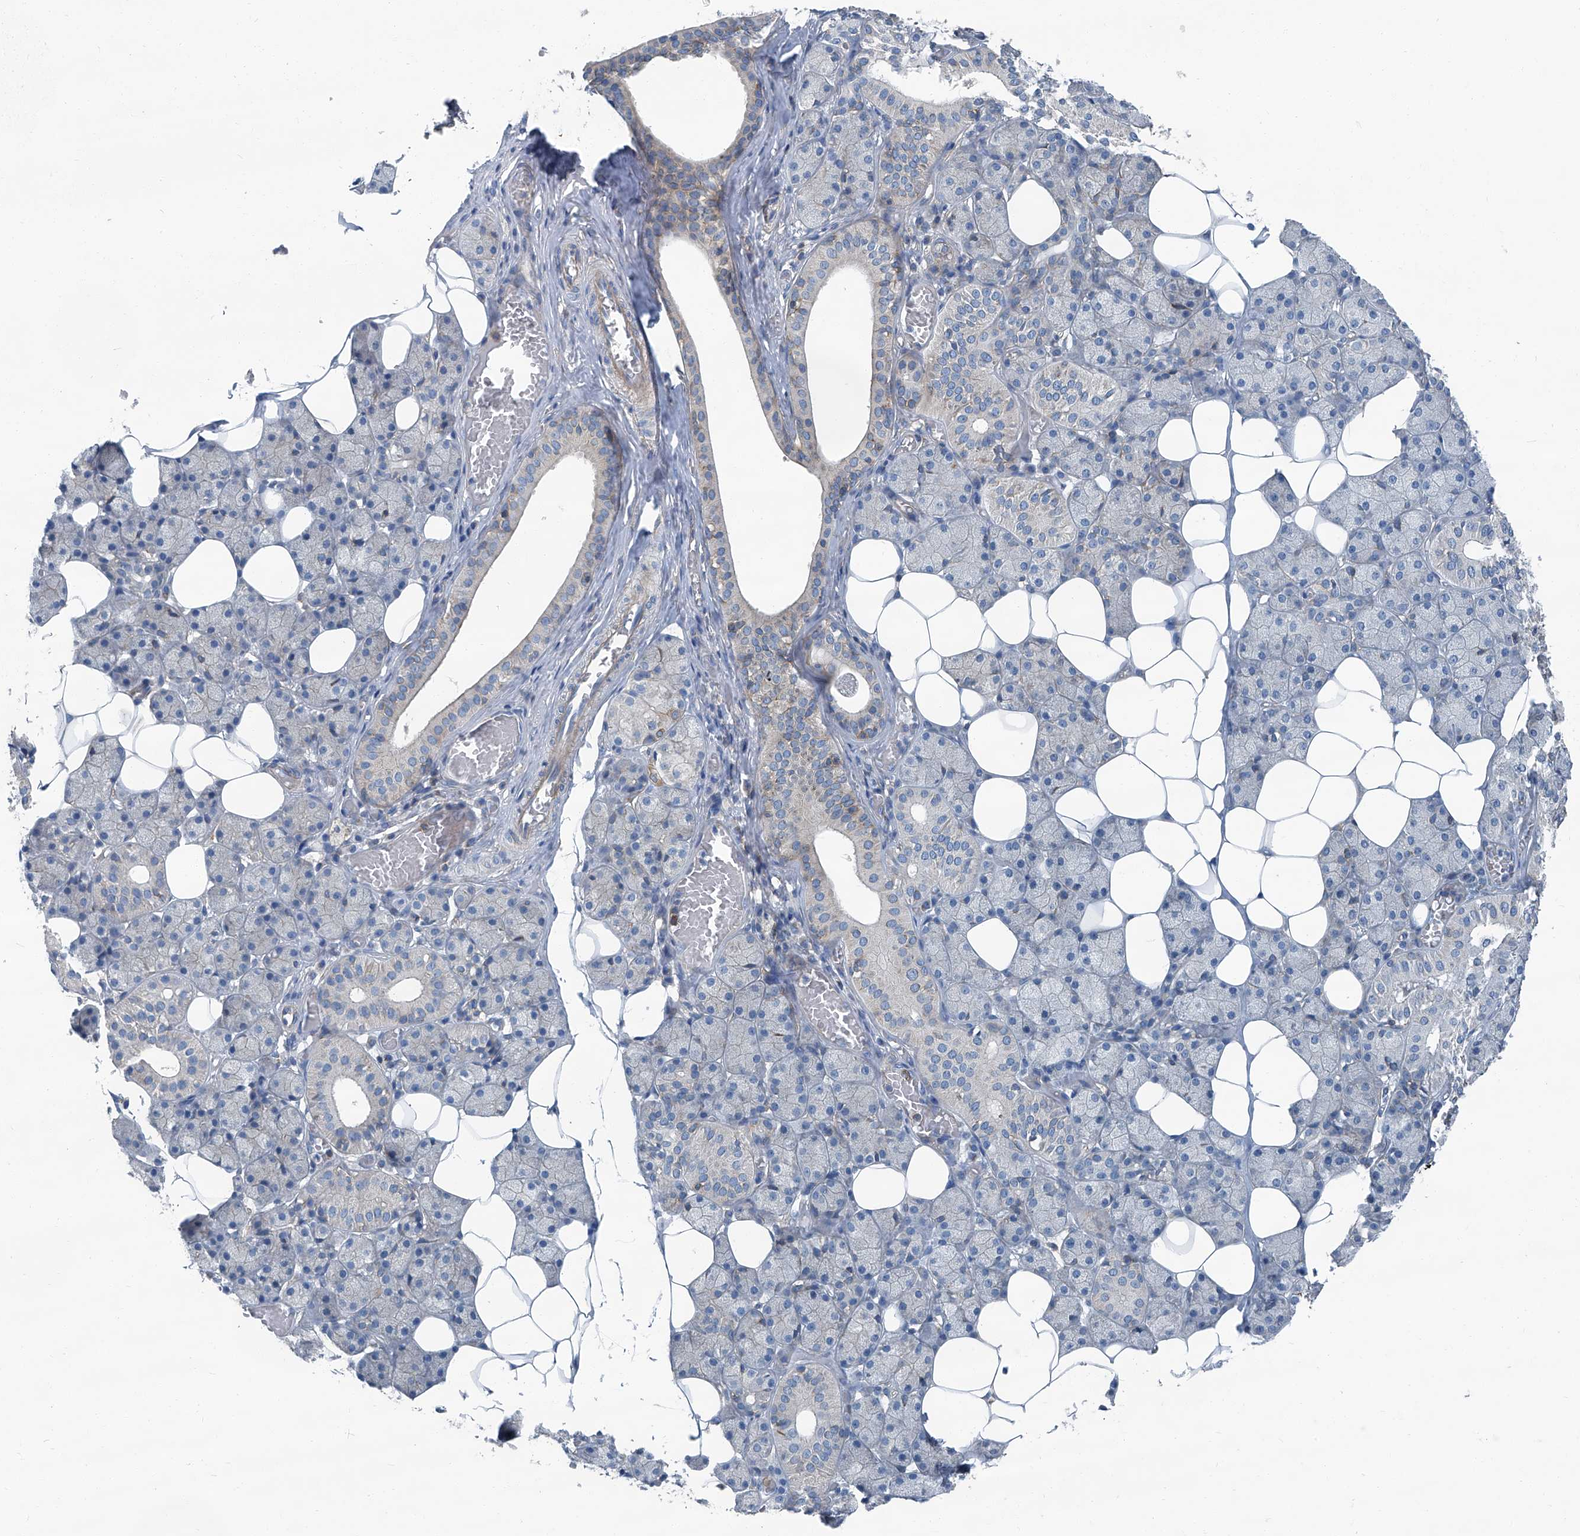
{"staining": {"intensity": "negative", "quantity": "none", "location": "none"}, "tissue": "salivary gland", "cell_type": "Glandular cells", "image_type": "normal", "snomed": [{"axis": "morphology", "description": "Normal tissue, NOS"}, {"axis": "topography", "description": "Salivary gland"}], "caption": "This is an IHC image of normal human salivary gland. There is no staining in glandular cells.", "gene": "SEPTIN7", "patient": {"sex": "female", "age": 33}}